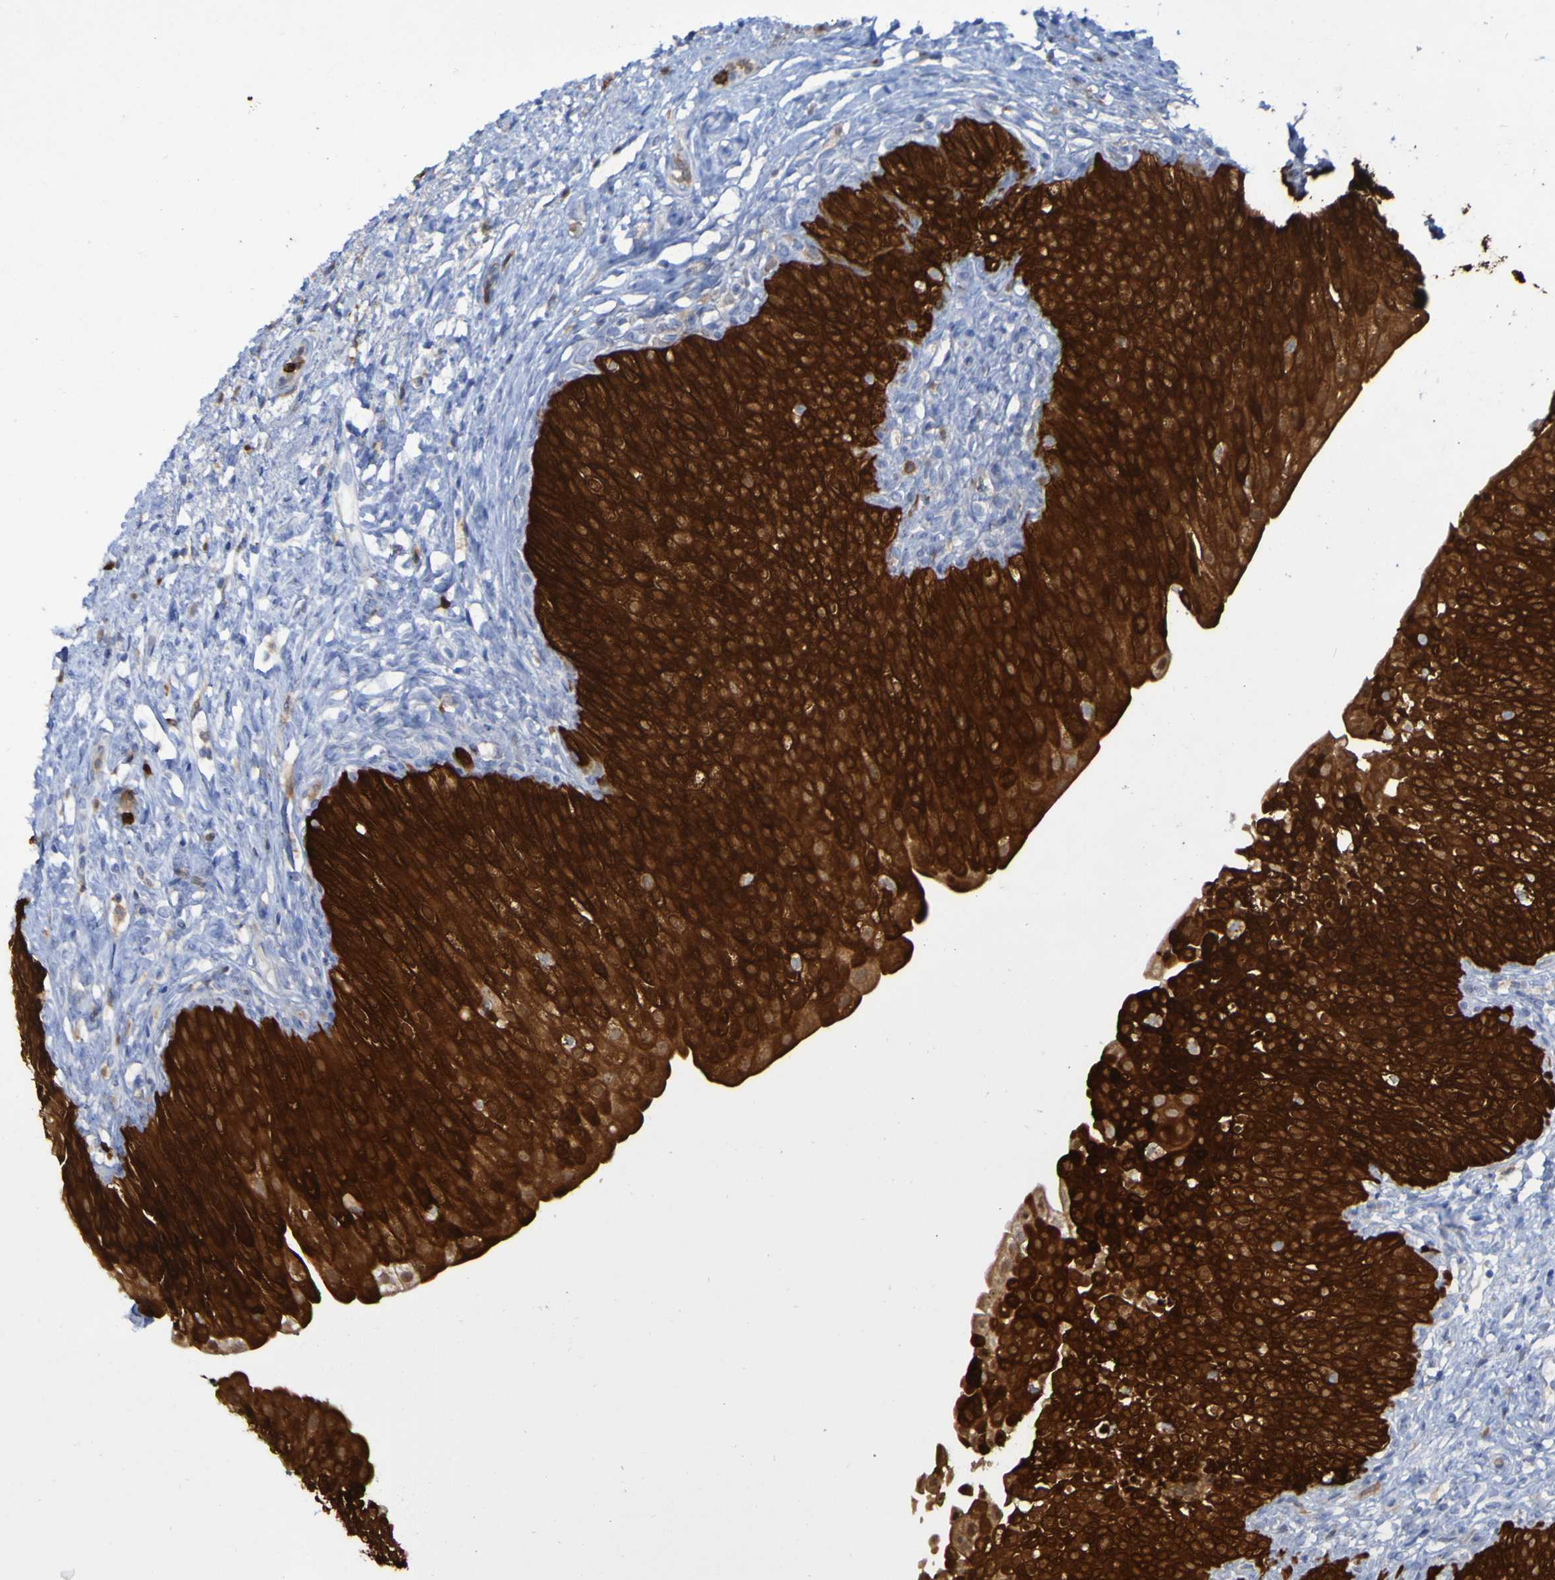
{"staining": {"intensity": "strong", "quantity": ">75%", "location": "cytoplasmic/membranous"}, "tissue": "urinary bladder", "cell_type": "Urothelial cells", "image_type": "normal", "snomed": [{"axis": "morphology", "description": "Normal tissue, NOS"}, {"axis": "topography", "description": "Urinary bladder"}], "caption": "An image showing strong cytoplasmic/membranous expression in about >75% of urothelial cells in normal urinary bladder, as visualized by brown immunohistochemical staining.", "gene": "MPPE1", "patient": {"sex": "male", "age": 46}}